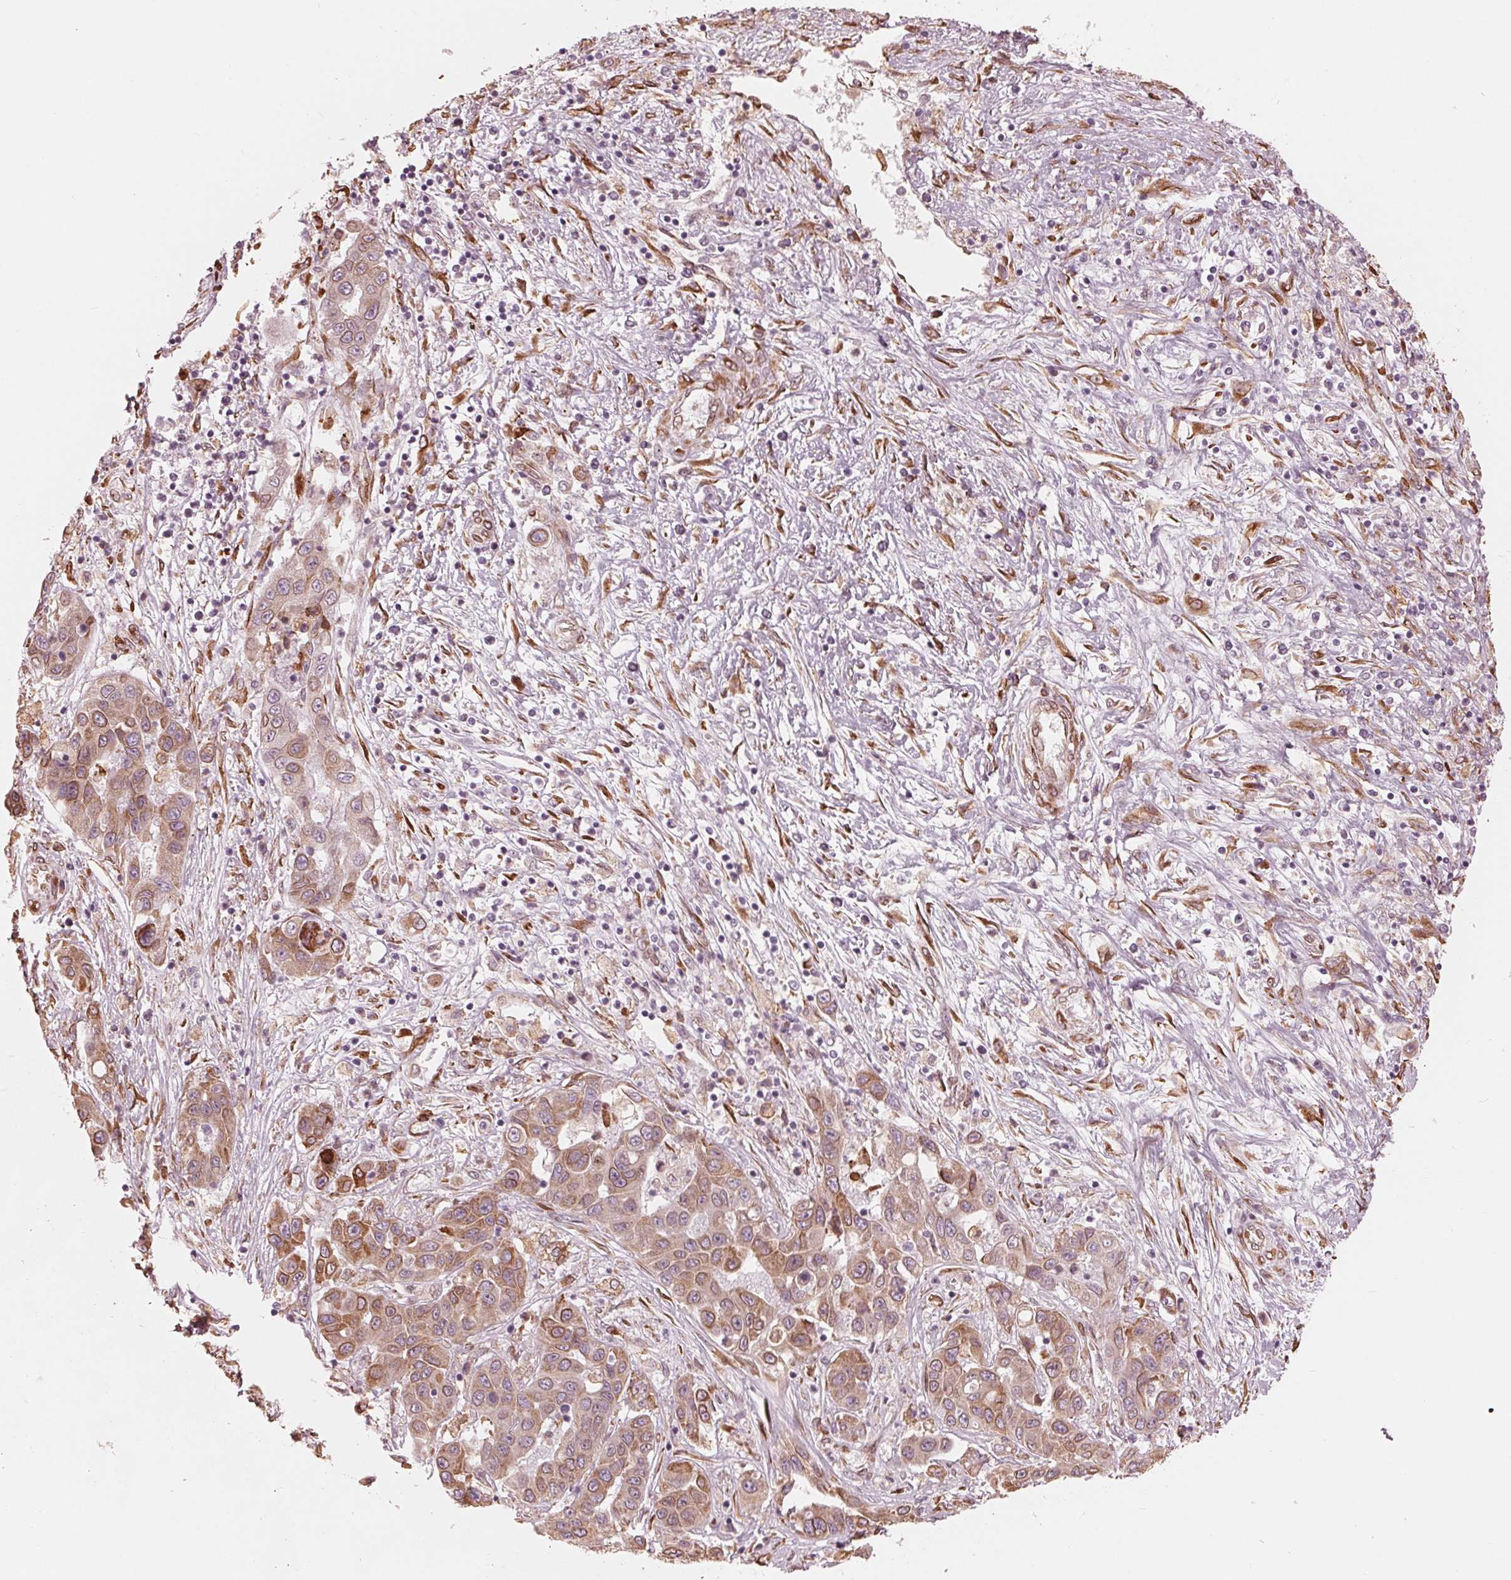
{"staining": {"intensity": "weak", "quantity": ">75%", "location": "cytoplasmic/membranous"}, "tissue": "liver cancer", "cell_type": "Tumor cells", "image_type": "cancer", "snomed": [{"axis": "morphology", "description": "Cholangiocarcinoma"}, {"axis": "topography", "description": "Liver"}], "caption": "Weak cytoplasmic/membranous protein positivity is appreciated in approximately >75% of tumor cells in cholangiocarcinoma (liver).", "gene": "IKBIP", "patient": {"sex": "female", "age": 52}}